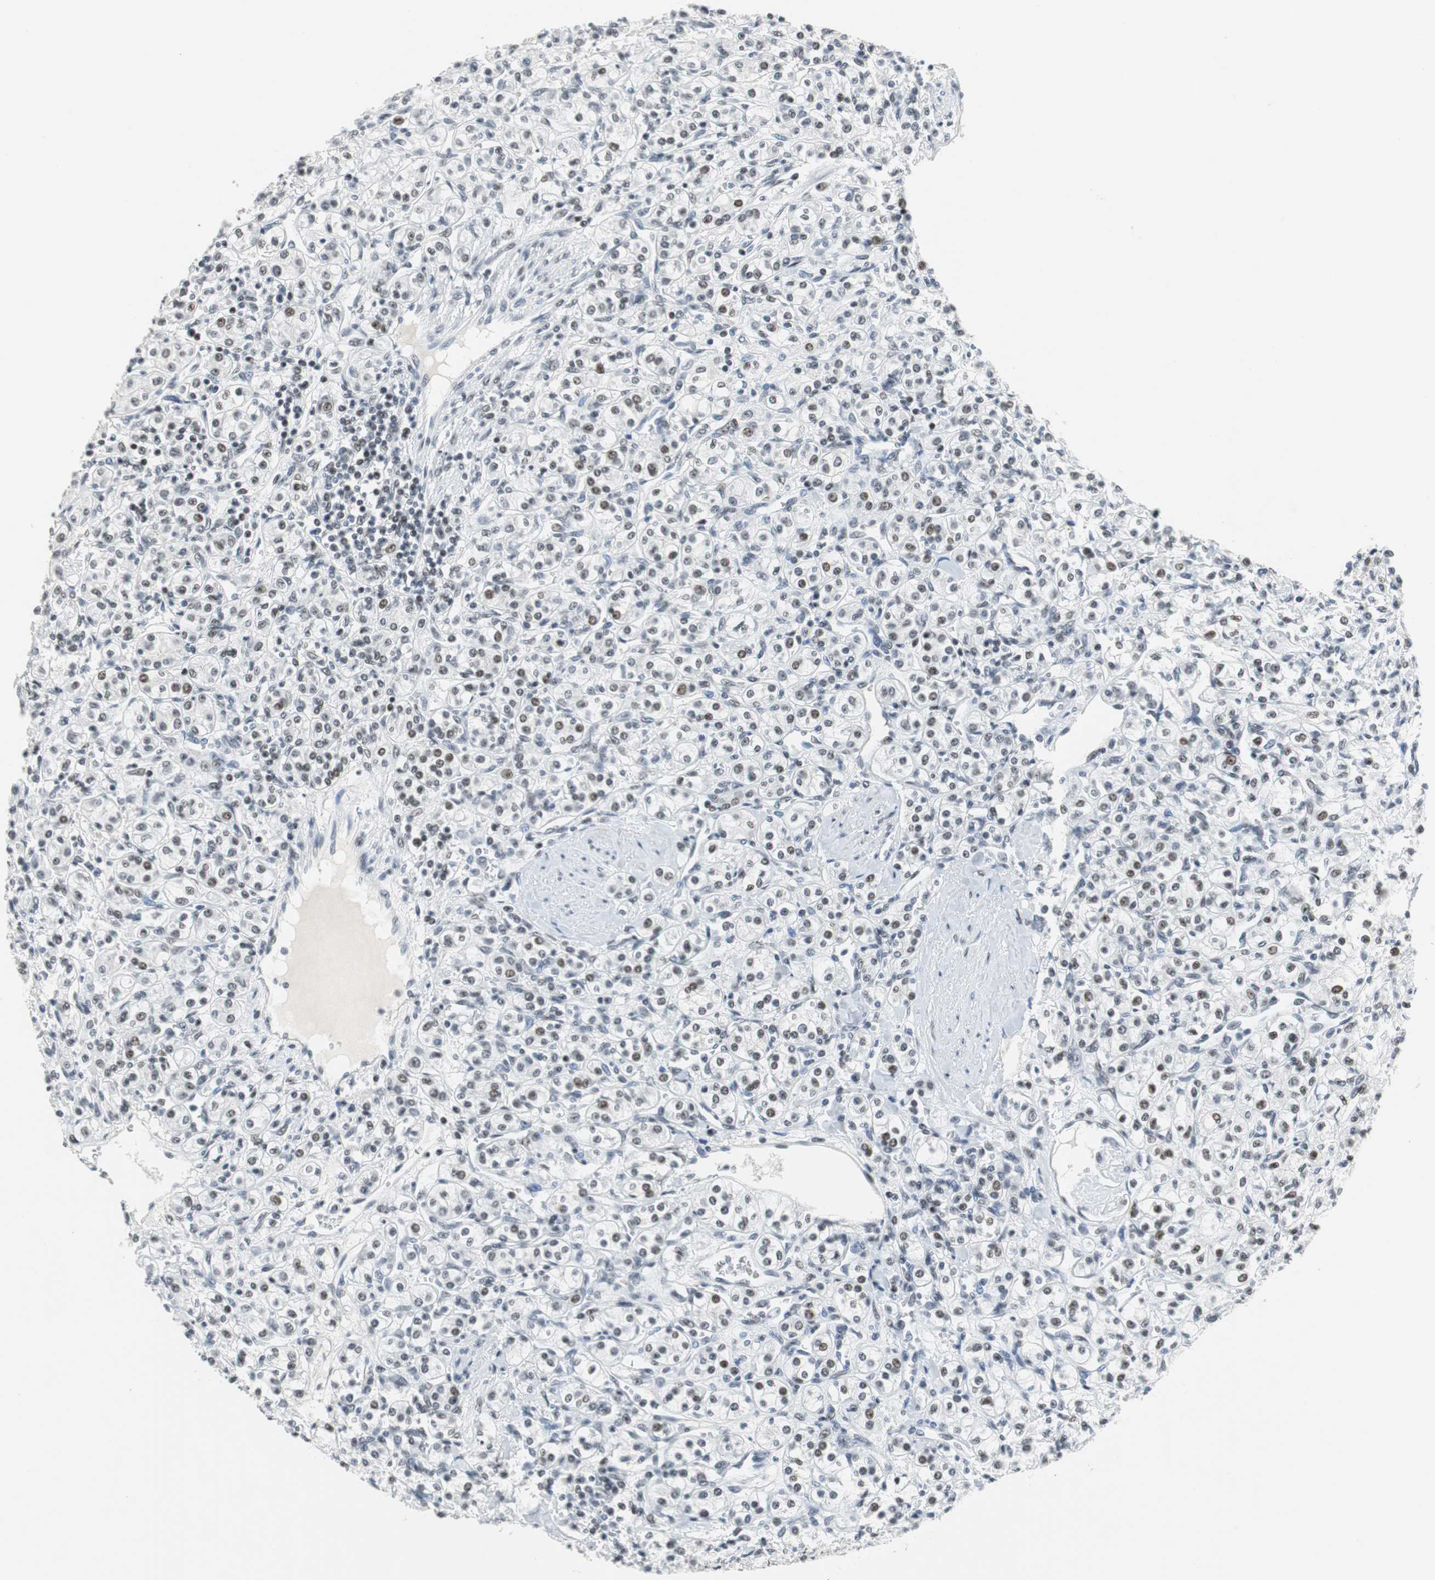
{"staining": {"intensity": "weak", "quantity": "<25%", "location": "nuclear"}, "tissue": "renal cancer", "cell_type": "Tumor cells", "image_type": "cancer", "snomed": [{"axis": "morphology", "description": "Adenocarcinoma, NOS"}, {"axis": "topography", "description": "Kidney"}], "caption": "This image is of adenocarcinoma (renal) stained with immunohistochemistry (IHC) to label a protein in brown with the nuclei are counter-stained blue. There is no positivity in tumor cells. The staining is performed using DAB (3,3'-diaminobenzidine) brown chromogen with nuclei counter-stained in using hematoxylin.", "gene": "HDAC3", "patient": {"sex": "male", "age": 77}}